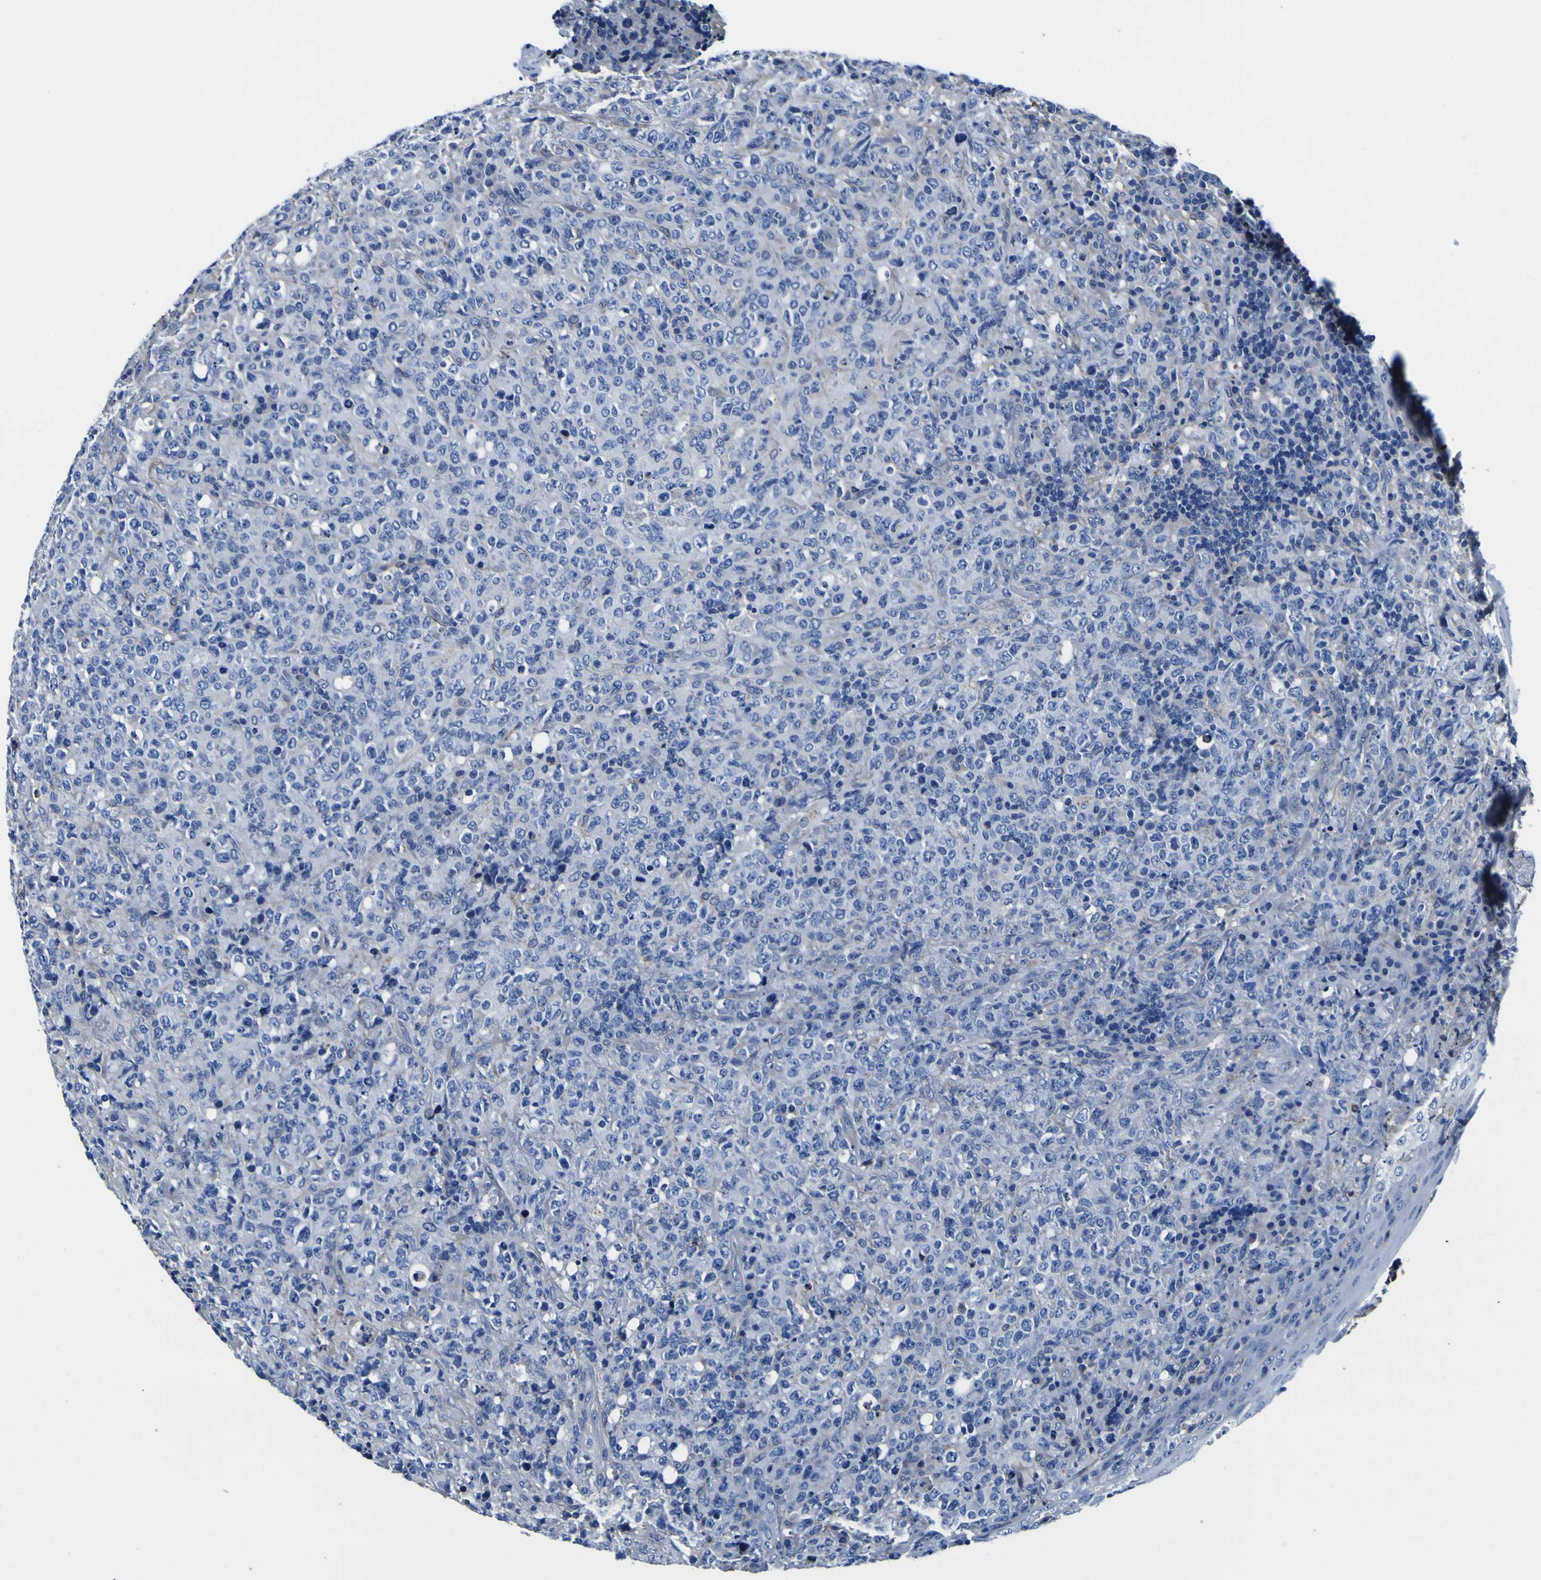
{"staining": {"intensity": "negative", "quantity": "none", "location": "none"}, "tissue": "lymphoma", "cell_type": "Tumor cells", "image_type": "cancer", "snomed": [{"axis": "morphology", "description": "Malignant lymphoma, non-Hodgkin's type, High grade"}, {"axis": "topography", "description": "Tonsil"}], "caption": "DAB immunohistochemical staining of lymphoma exhibits no significant staining in tumor cells.", "gene": "PXDN", "patient": {"sex": "female", "age": 36}}